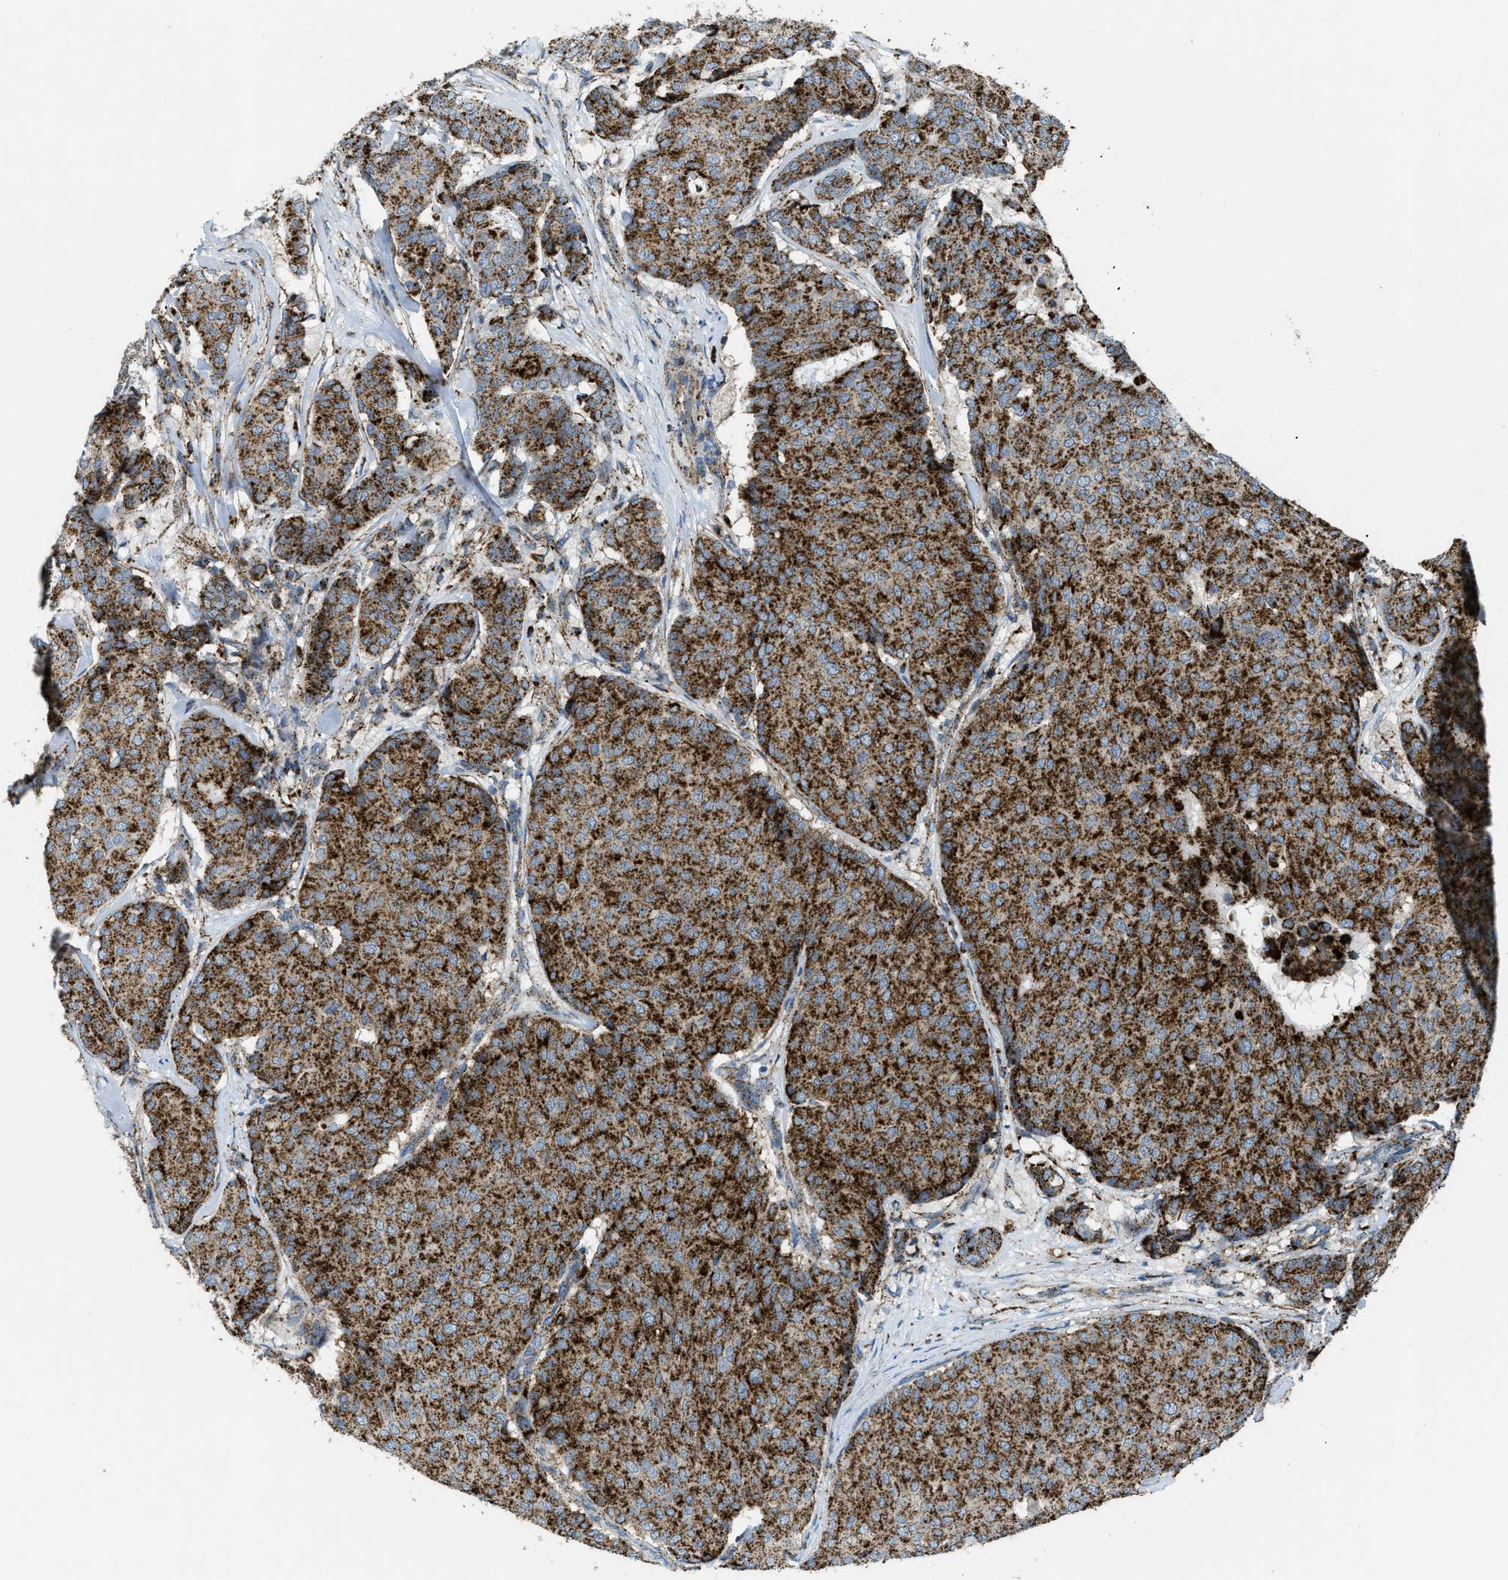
{"staining": {"intensity": "strong", "quantity": ">75%", "location": "cytoplasmic/membranous"}, "tissue": "breast cancer", "cell_type": "Tumor cells", "image_type": "cancer", "snomed": [{"axis": "morphology", "description": "Duct carcinoma"}, {"axis": "topography", "description": "Breast"}], "caption": "Immunohistochemistry (IHC) photomicrograph of human breast cancer (invasive ductal carcinoma) stained for a protein (brown), which reveals high levels of strong cytoplasmic/membranous positivity in about >75% of tumor cells.", "gene": "SCARB2", "patient": {"sex": "female", "age": 75}}